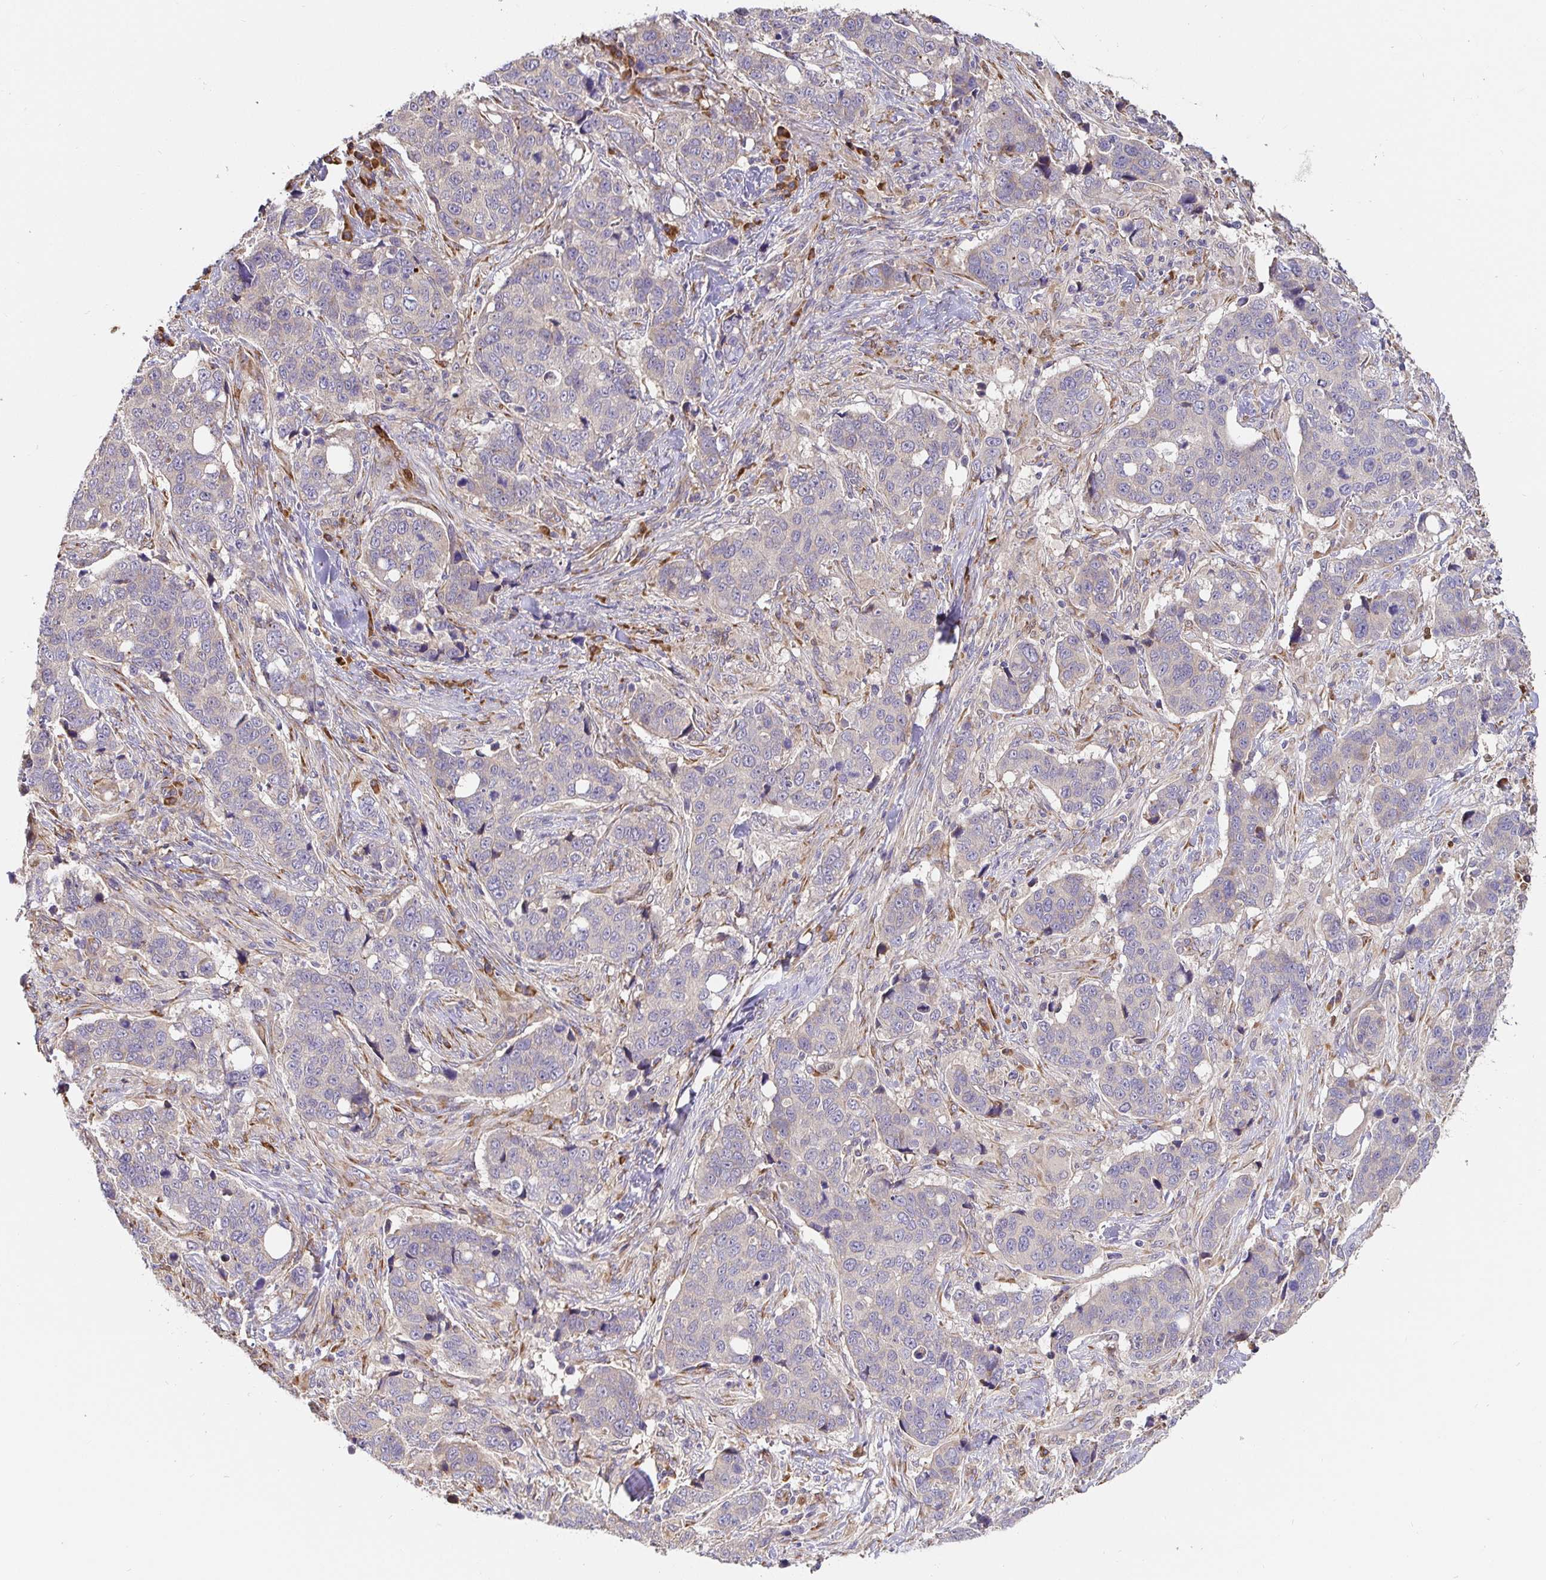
{"staining": {"intensity": "negative", "quantity": "none", "location": "none"}, "tissue": "lung cancer", "cell_type": "Tumor cells", "image_type": "cancer", "snomed": [{"axis": "morphology", "description": "Squamous cell carcinoma, NOS"}, {"axis": "topography", "description": "Lymph node"}, {"axis": "topography", "description": "Lung"}], "caption": "High magnification brightfield microscopy of squamous cell carcinoma (lung) stained with DAB (3,3'-diaminobenzidine) (brown) and counterstained with hematoxylin (blue): tumor cells show no significant expression.", "gene": "PDPK1", "patient": {"sex": "male", "age": 61}}